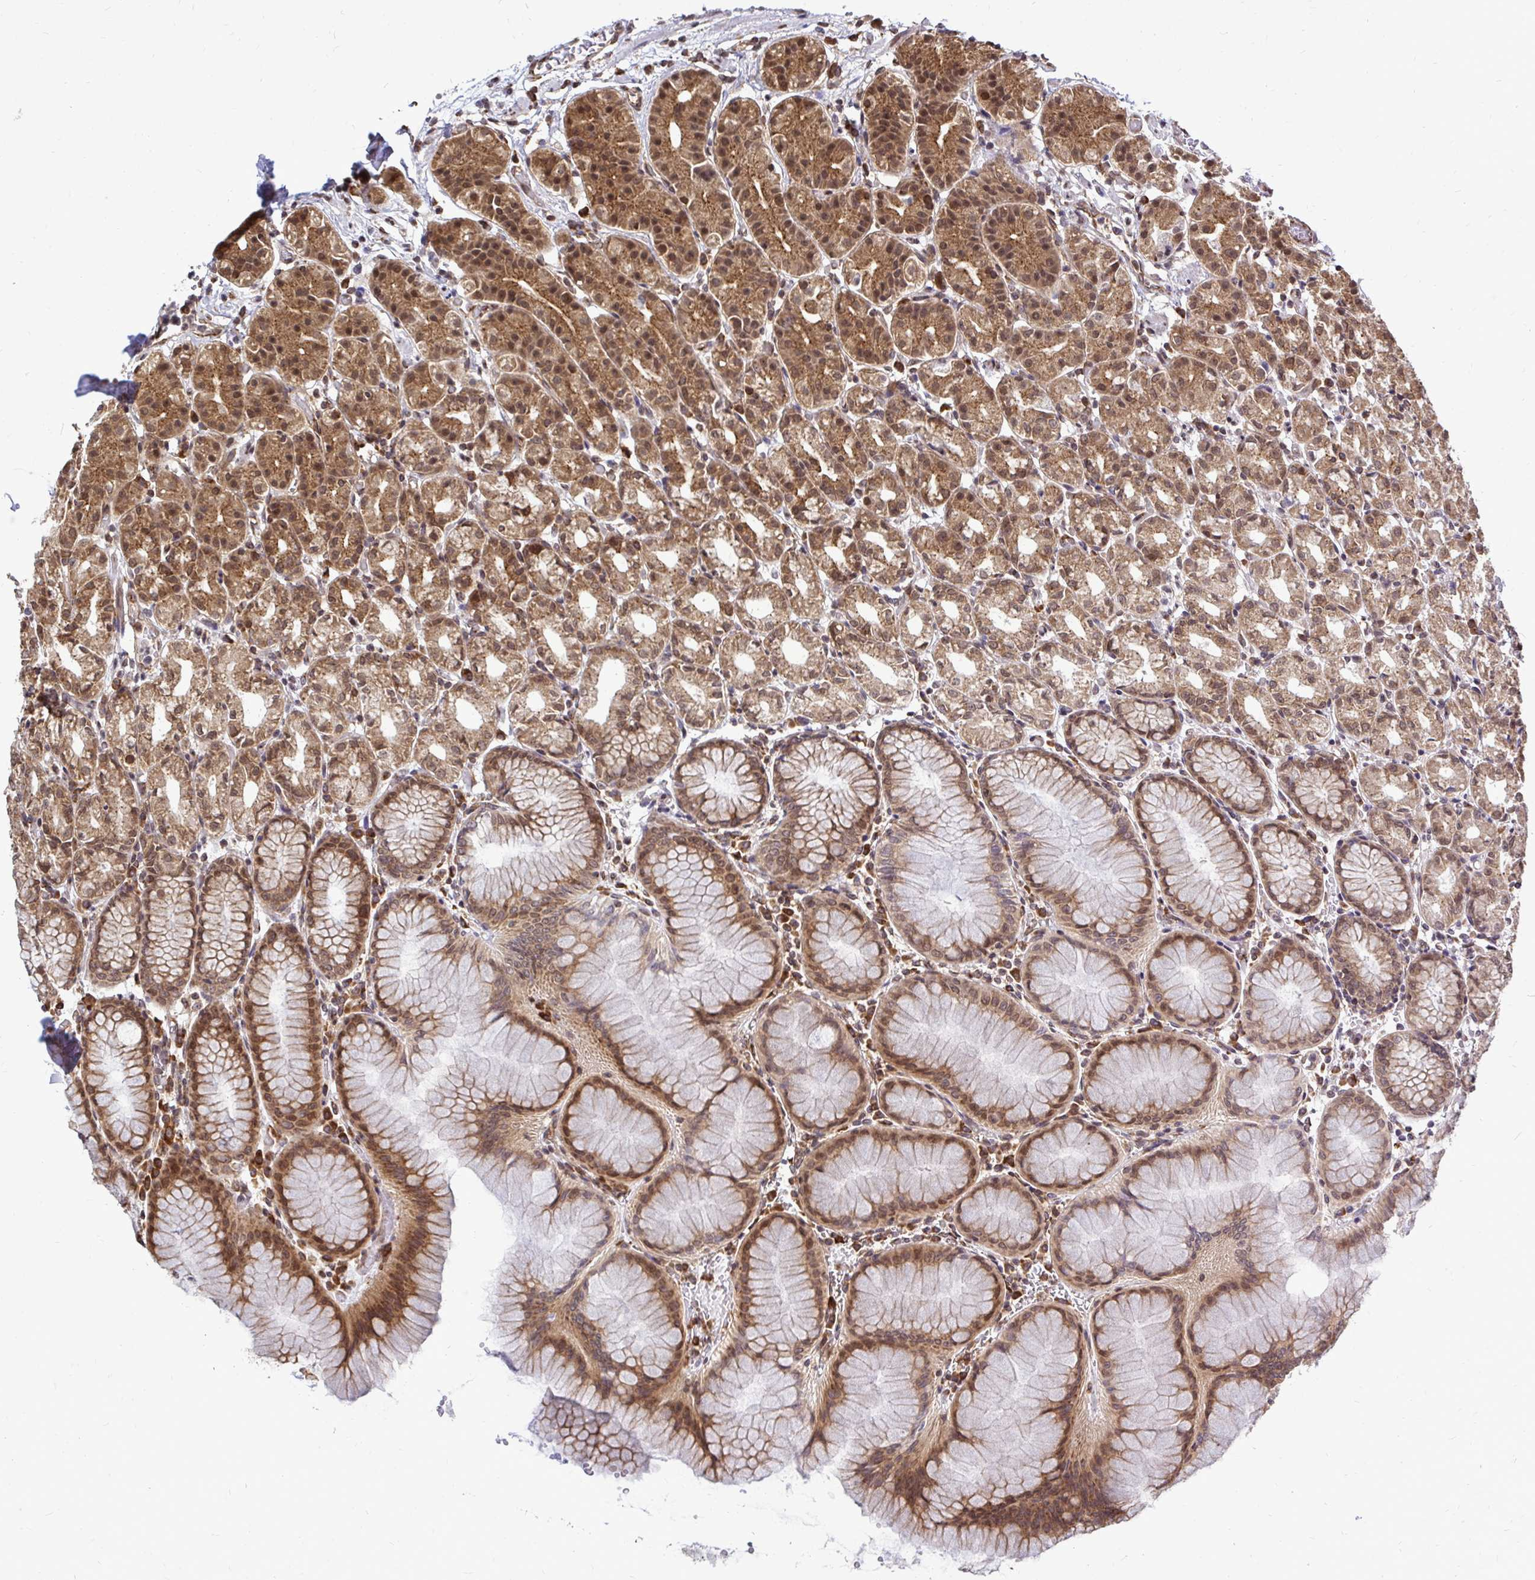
{"staining": {"intensity": "moderate", "quantity": ">75%", "location": "cytoplasmic/membranous,nuclear"}, "tissue": "stomach", "cell_type": "Glandular cells", "image_type": "normal", "snomed": [{"axis": "morphology", "description": "Normal tissue, NOS"}, {"axis": "topography", "description": "Stomach"}], "caption": "Stomach stained for a protein (brown) reveals moderate cytoplasmic/membranous,nuclear positive positivity in approximately >75% of glandular cells.", "gene": "FMR1", "patient": {"sex": "female", "age": 57}}